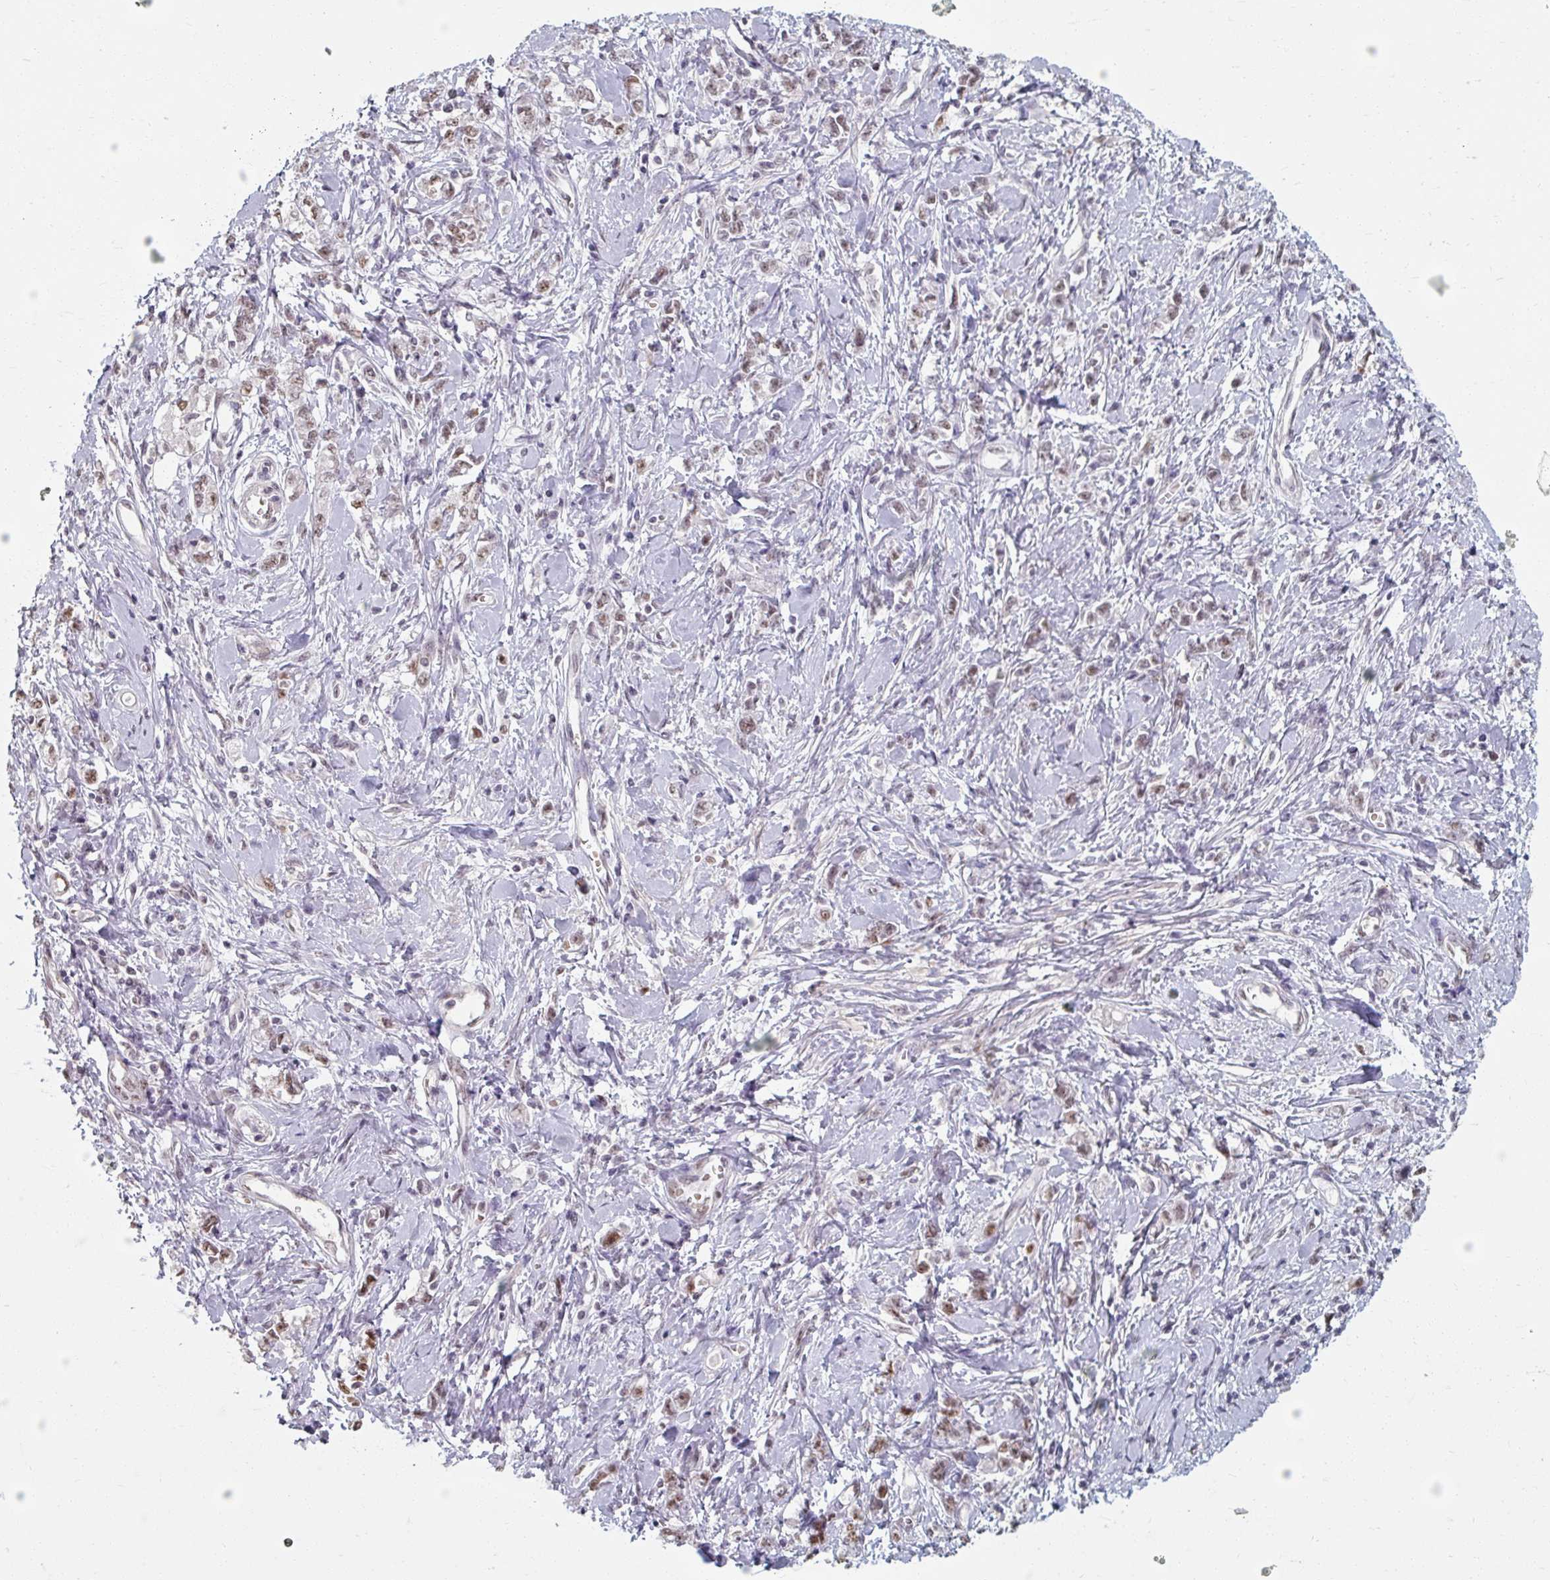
{"staining": {"intensity": "moderate", "quantity": ">75%", "location": "nuclear"}, "tissue": "stomach cancer", "cell_type": "Tumor cells", "image_type": "cancer", "snomed": [{"axis": "morphology", "description": "Adenocarcinoma, NOS"}, {"axis": "topography", "description": "Stomach"}], "caption": "Adenocarcinoma (stomach) stained with a protein marker reveals moderate staining in tumor cells.", "gene": "ZFTRAF1", "patient": {"sex": "female", "age": 76}}